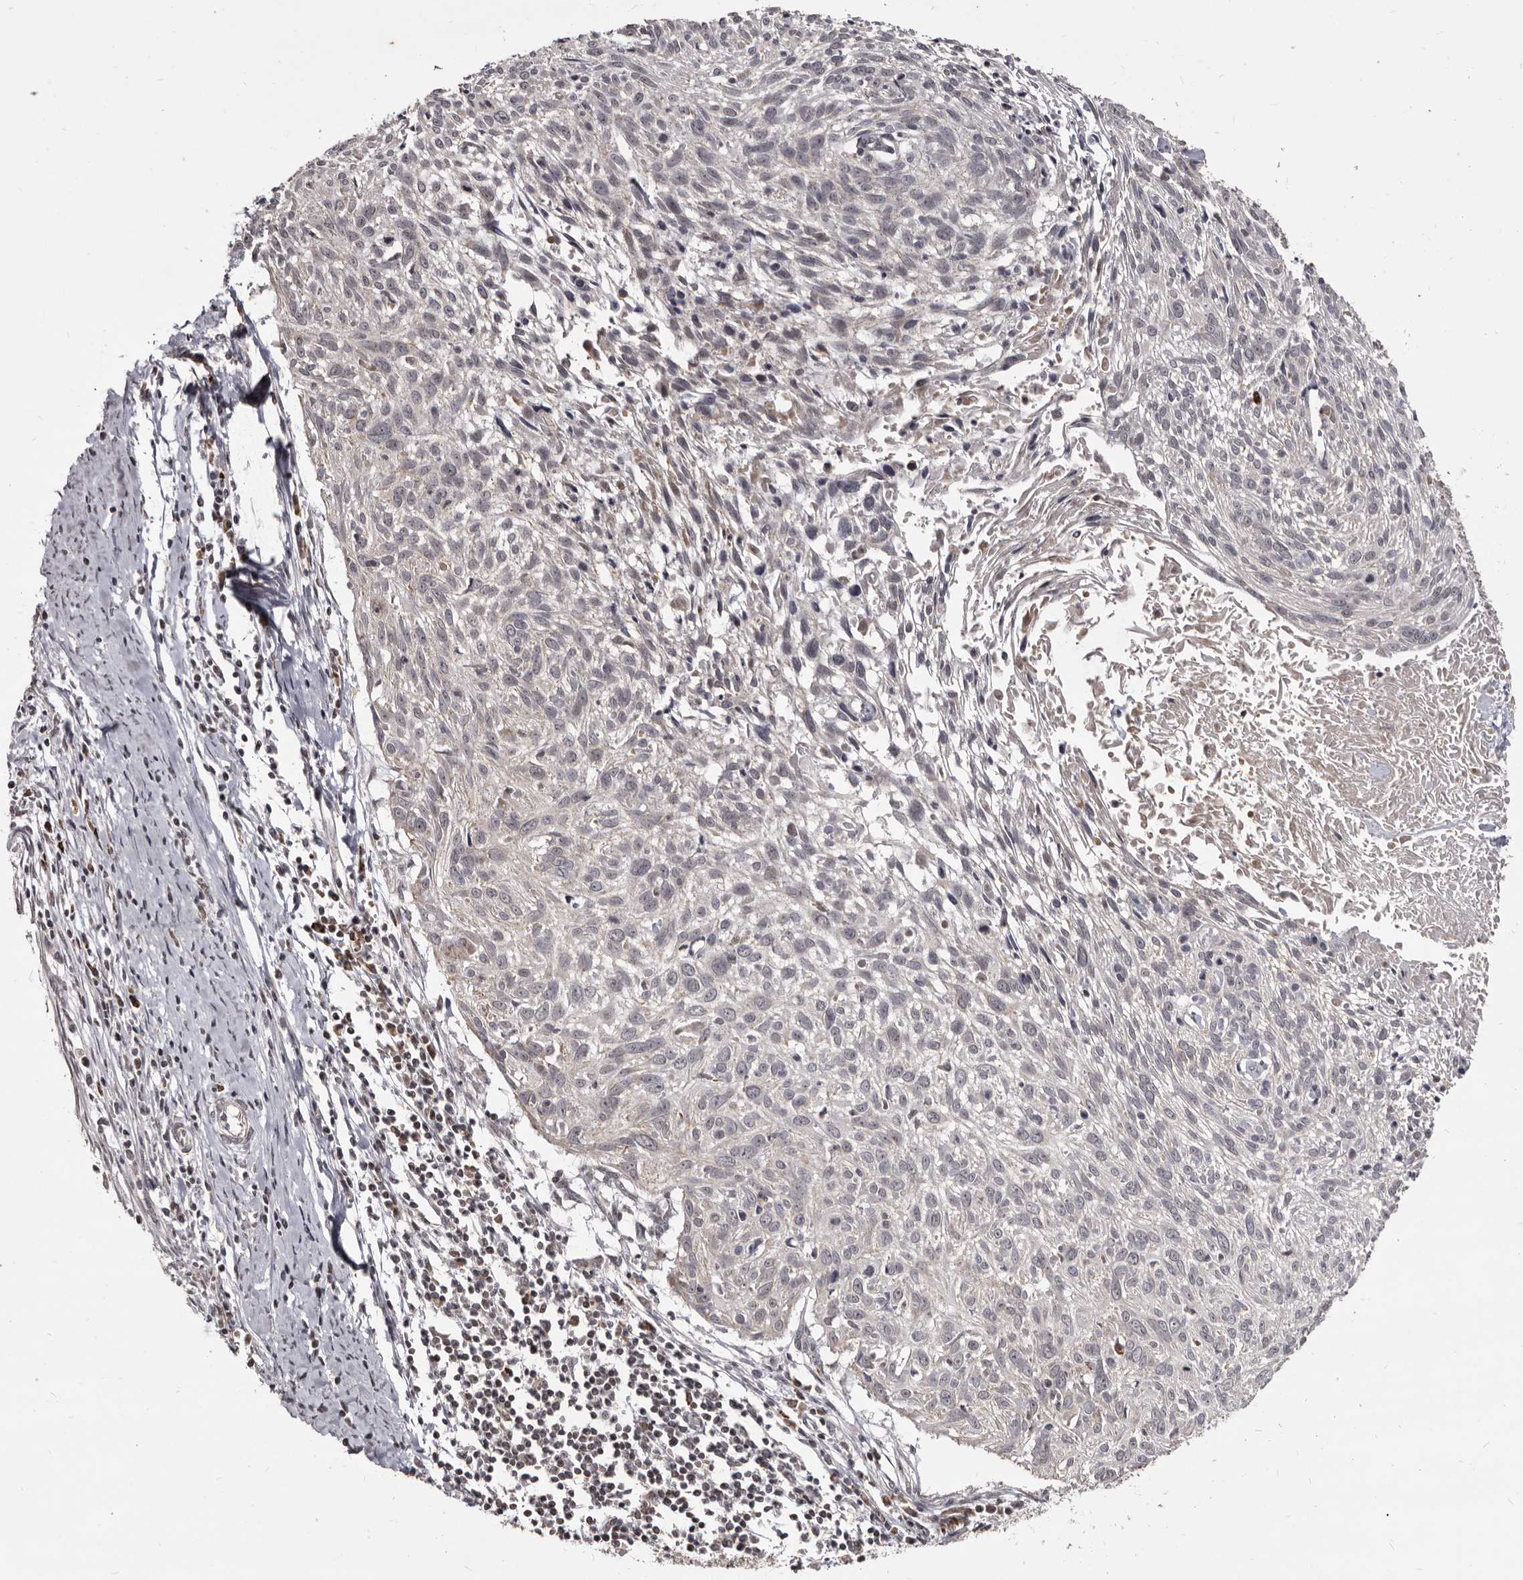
{"staining": {"intensity": "negative", "quantity": "none", "location": "none"}, "tissue": "cervical cancer", "cell_type": "Tumor cells", "image_type": "cancer", "snomed": [{"axis": "morphology", "description": "Squamous cell carcinoma, NOS"}, {"axis": "topography", "description": "Cervix"}], "caption": "Cervical cancer (squamous cell carcinoma) was stained to show a protein in brown. There is no significant staining in tumor cells.", "gene": "THUMPD1", "patient": {"sex": "female", "age": 51}}